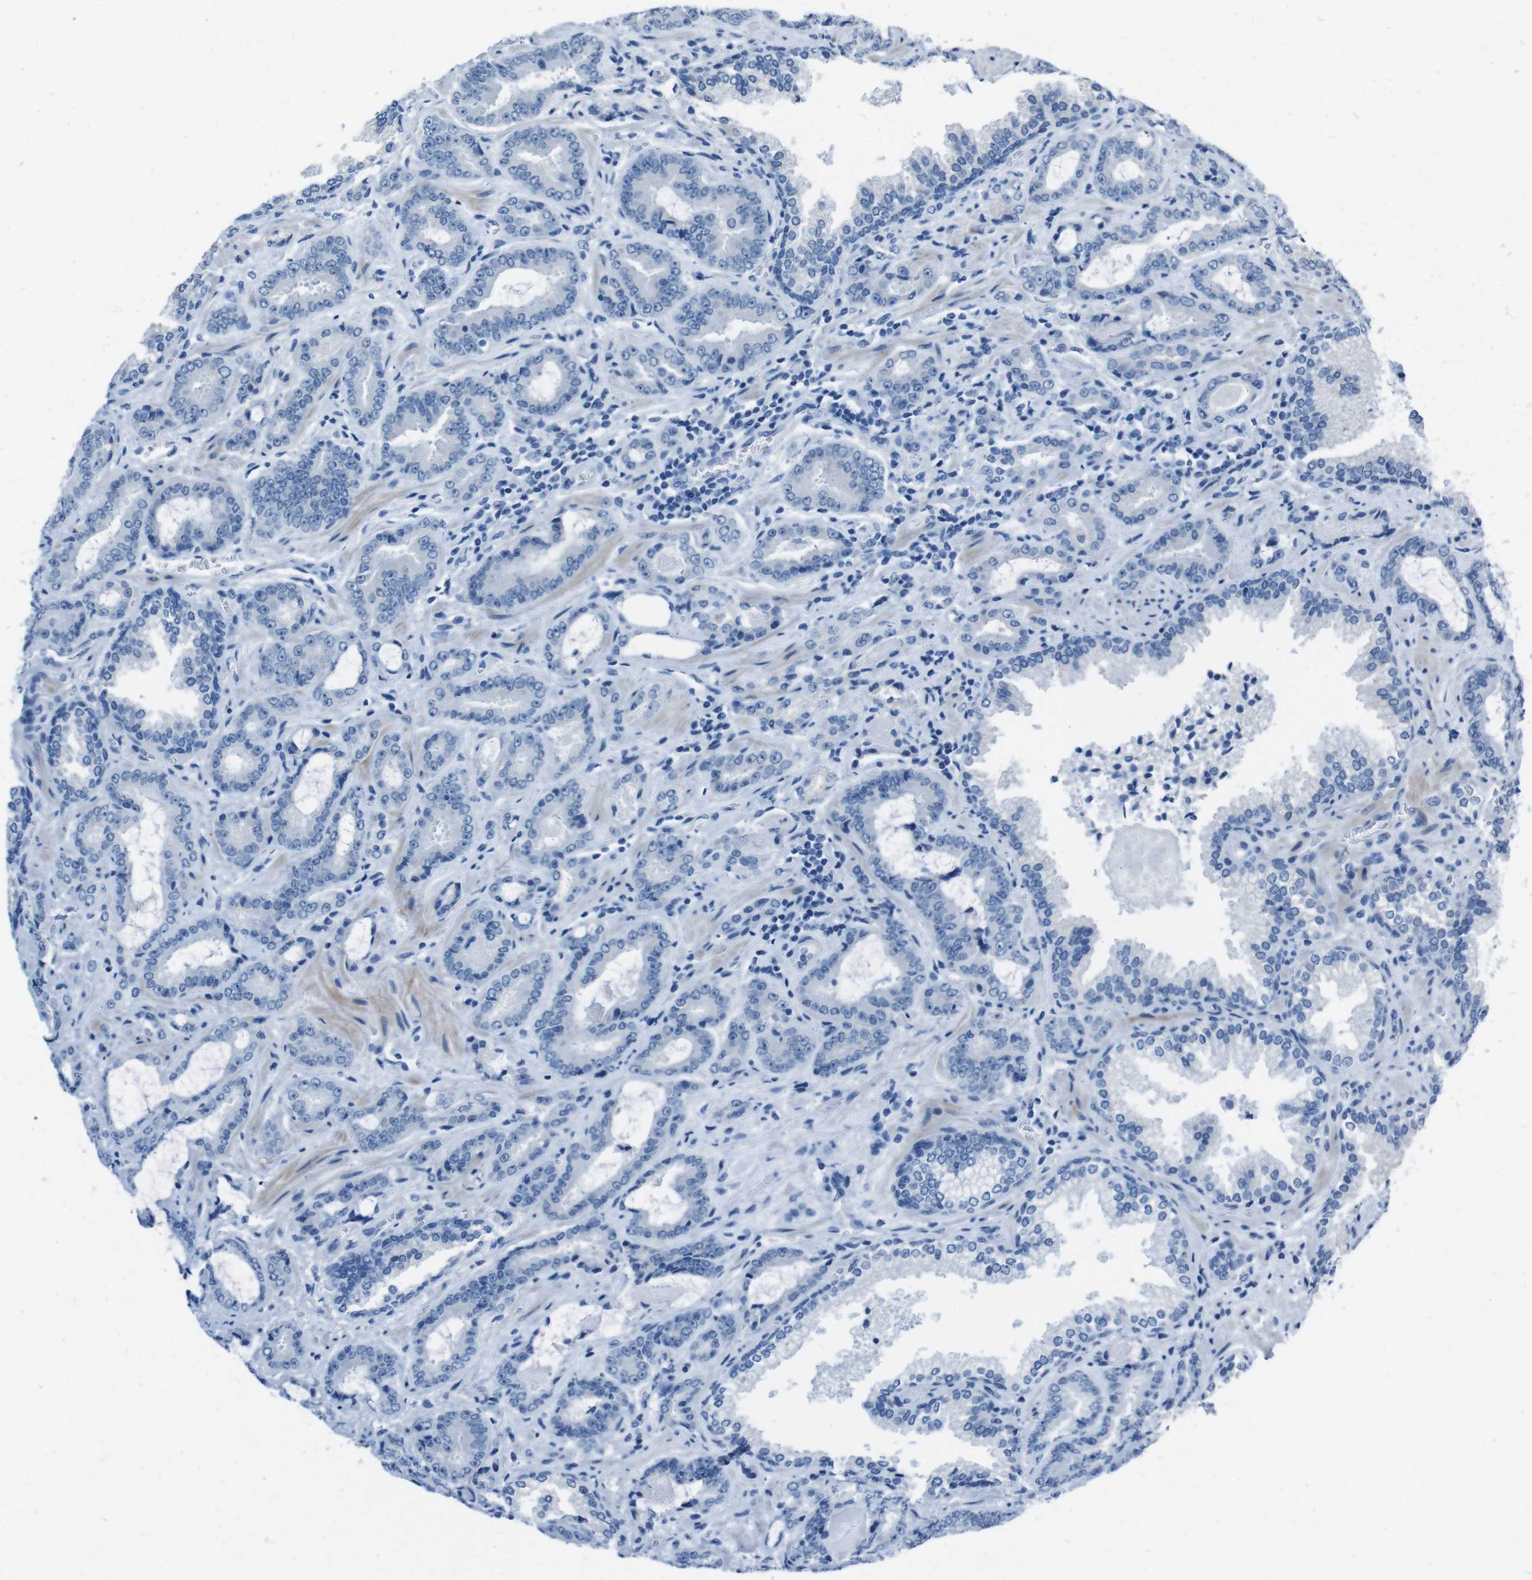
{"staining": {"intensity": "negative", "quantity": "none", "location": "none"}, "tissue": "prostate cancer", "cell_type": "Tumor cells", "image_type": "cancer", "snomed": [{"axis": "morphology", "description": "Adenocarcinoma, Low grade"}, {"axis": "topography", "description": "Prostate"}], "caption": "Micrograph shows no protein positivity in tumor cells of prostate low-grade adenocarcinoma tissue.", "gene": "CDHR2", "patient": {"sex": "male", "age": 60}}